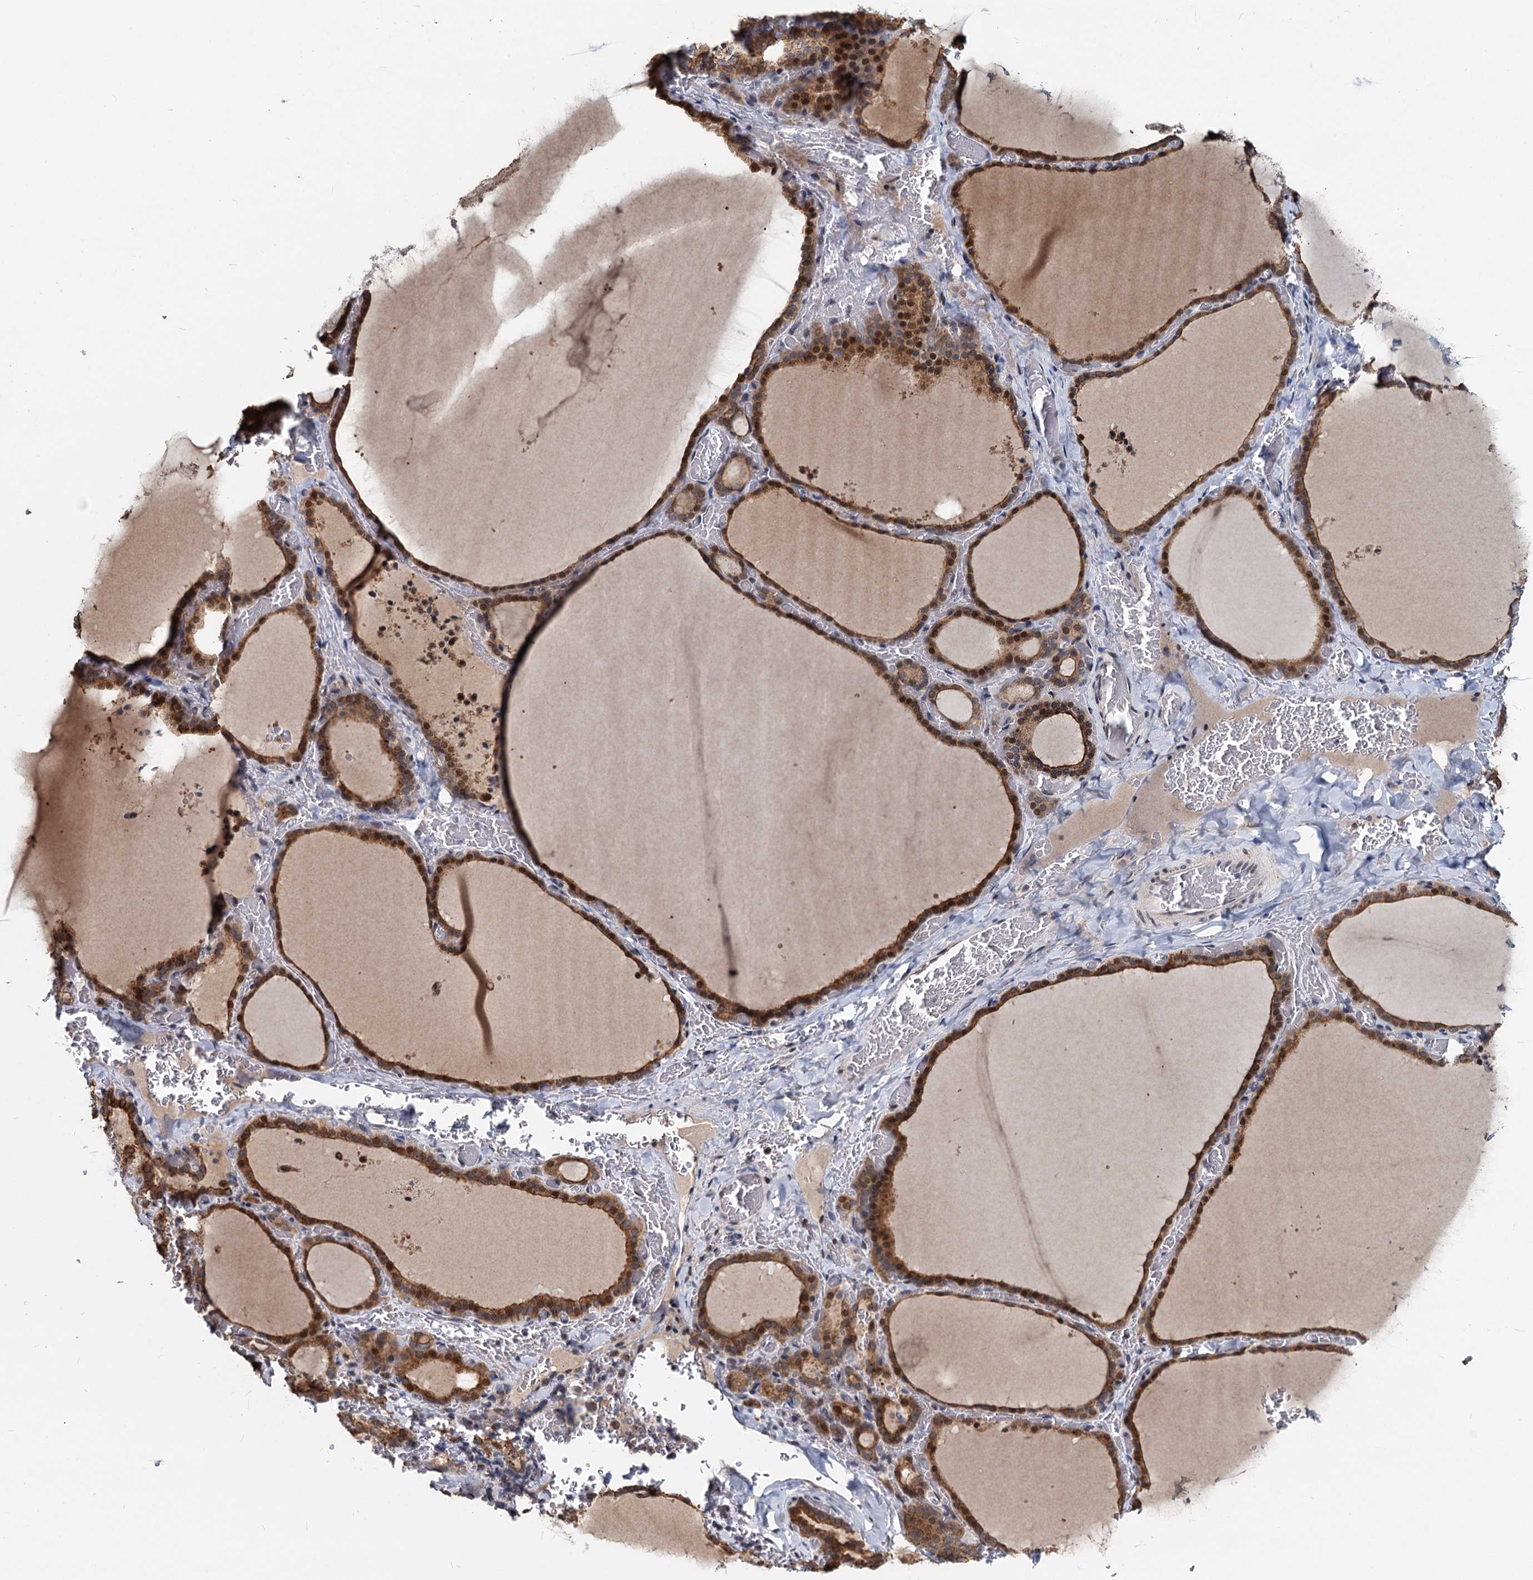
{"staining": {"intensity": "strong", "quantity": ">75%", "location": "cytoplasmic/membranous,nuclear"}, "tissue": "thyroid gland", "cell_type": "Glandular cells", "image_type": "normal", "snomed": [{"axis": "morphology", "description": "Normal tissue, NOS"}, {"axis": "topography", "description": "Thyroid gland"}], "caption": "IHC micrograph of unremarkable thyroid gland: human thyroid gland stained using immunohistochemistry (IHC) demonstrates high levels of strong protein expression localized specifically in the cytoplasmic/membranous,nuclear of glandular cells, appearing as a cytoplasmic/membranous,nuclear brown color.", "gene": "RITA1", "patient": {"sex": "female", "age": 39}}